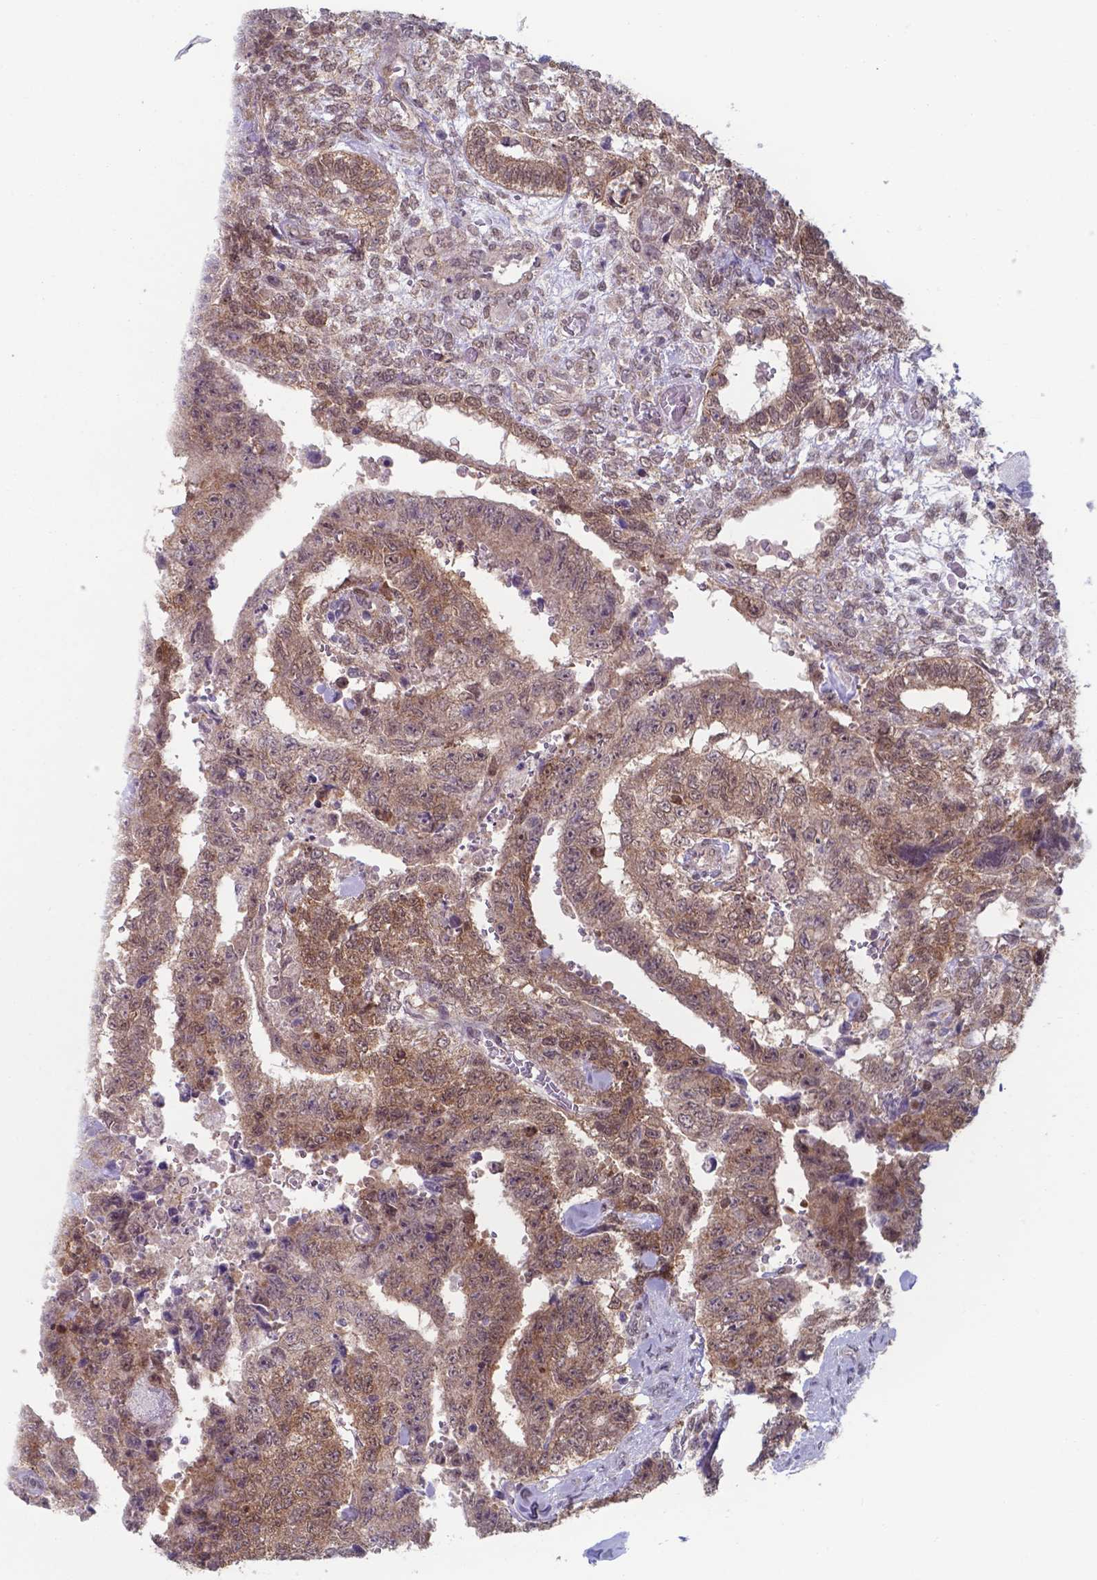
{"staining": {"intensity": "weak", "quantity": ">75%", "location": "cytoplasmic/membranous"}, "tissue": "testis cancer", "cell_type": "Tumor cells", "image_type": "cancer", "snomed": [{"axis": "morphology", "description": "Carcinoma, Embryonal, NOS"}, {"axis": "topography", "description": "Testis"}], "caption": "A photomicrograph of human testis cancer stained for a protein demonstrates weak cytoplasmic/membranous brown staining in tumor cells.", "gene": "UBE2E2", "patient": {"sex": "male", "age": 24}}